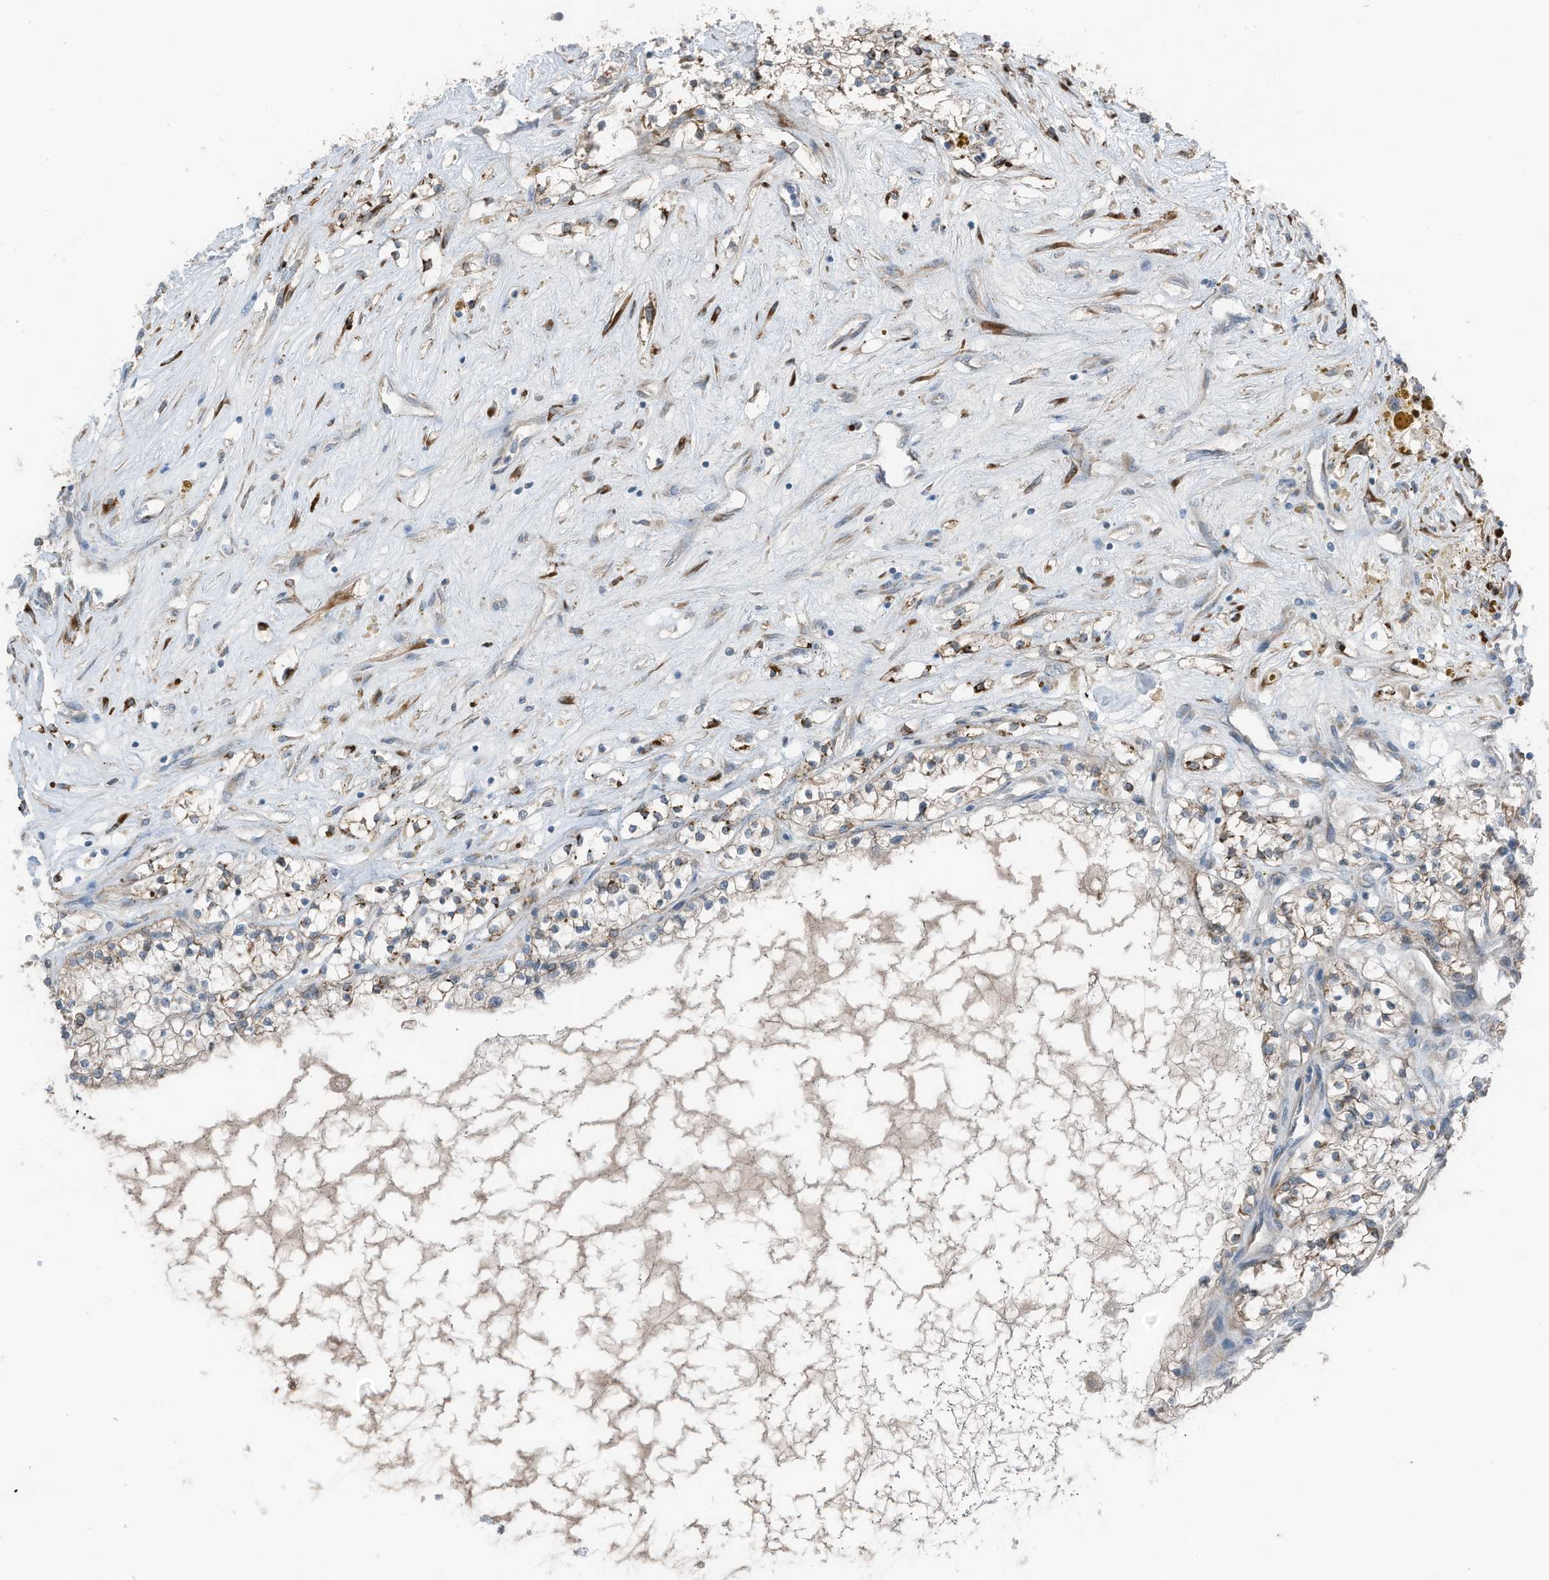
{"staining": {"intensity": "moderate", "quantity": "<25%", "location": "cytoplasmic/membranous"}, "tissue": "renal cancer", "cell_type": "Tumor cells", "image_type": "cancer", "snomed": [{"axis": "morphology", "description": "Normal tissue, NOS"}, {"axis": "morphology", "description": "Adenocarcinoma, NOS"}, {"axis": "topography", "description": "Kidney"}], "caption": "Immunohistochemical staining of human renal adenocarcinoma shows low levels of moderate cytoplasmic/membranous protein positivity in about <25% of tumor cells.", "gene": "ARHGEF33", "patient": {"sex": "male", "age": 68}}